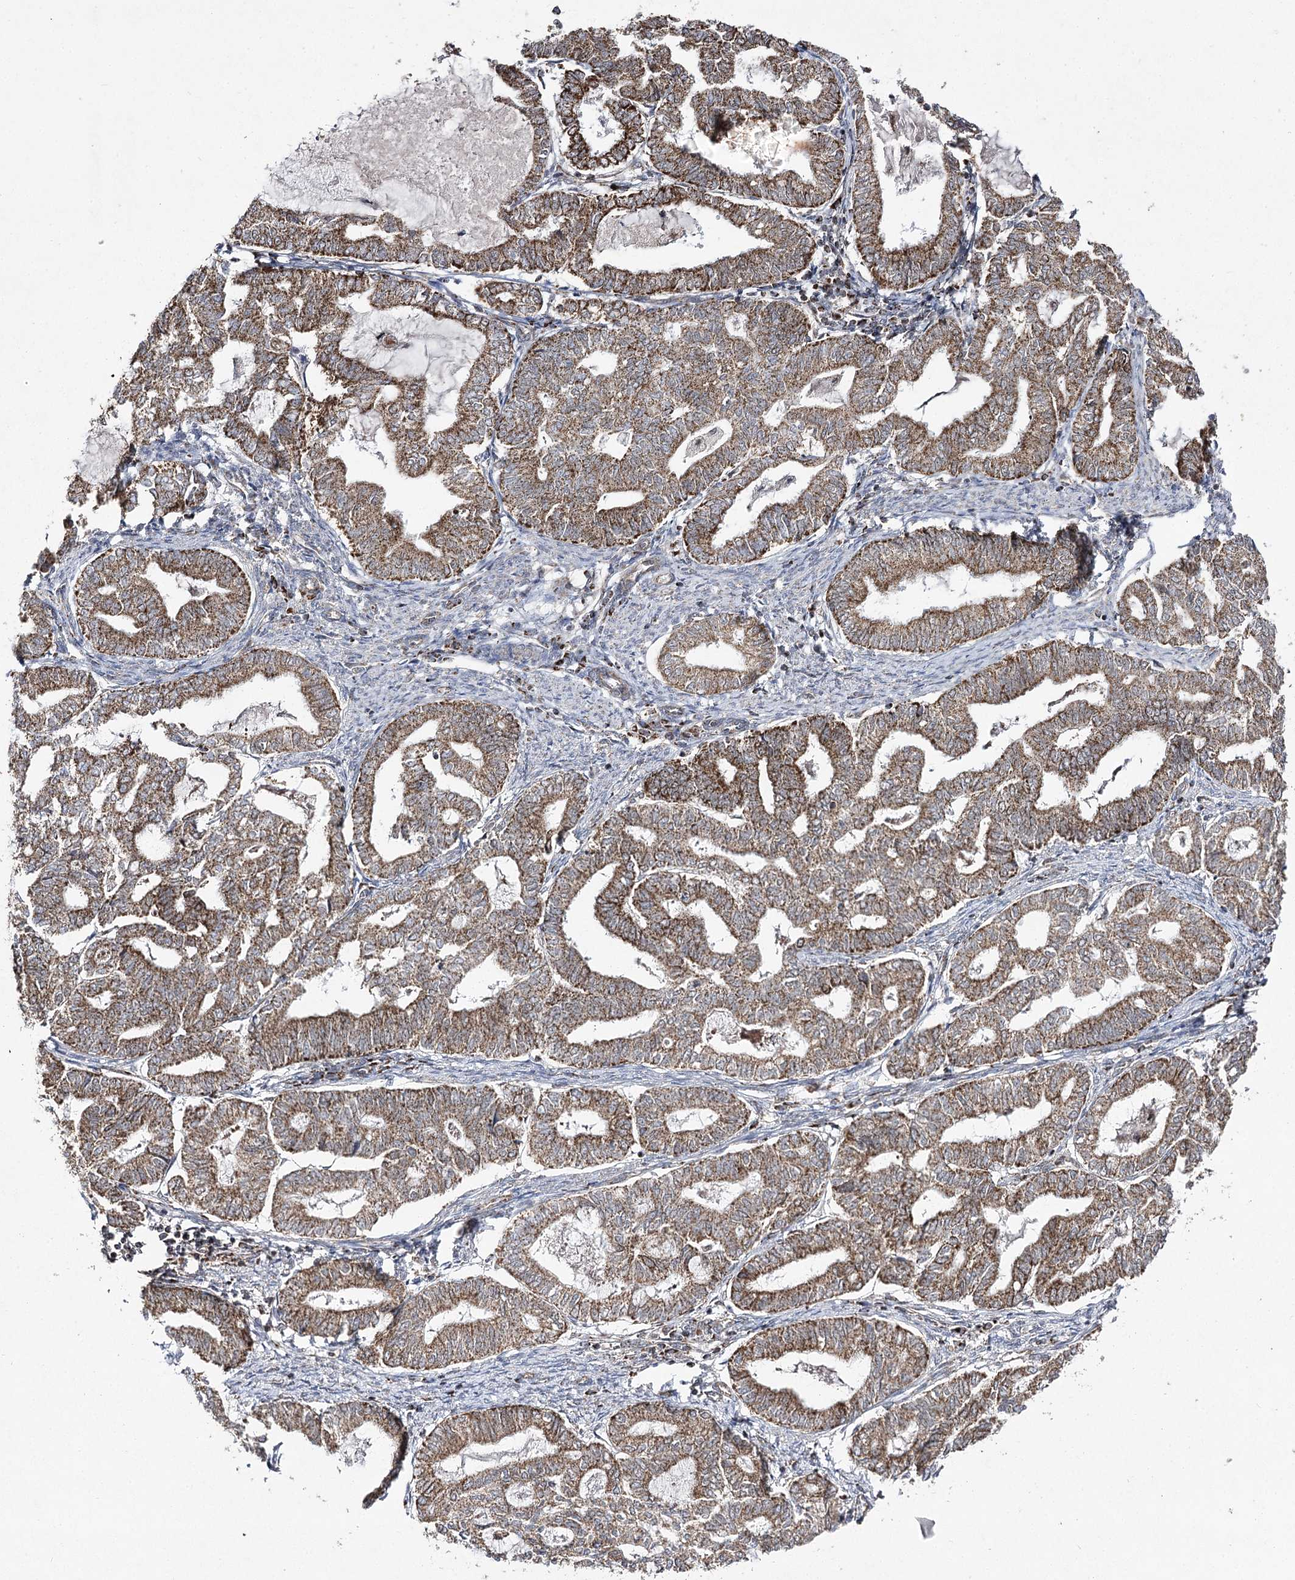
{"staining": {"intensity": "strong", "quantity": ">75%", "location": "cytoplasmic/membranous"}, "tissue": "endometrial cancer", "cell_type": "Tumor cells", "image_type": "cancer", "snomed": [{"axis": "morphology", "description": "Adenocarcinoma, NOS"}, {"axis": "topography", "description": "Endometrium"}], "caption": "Brown immunohistochemical staining in human adenocarcinoma (endometrial) demonstrates strong cytoplasmic/membranous positivity in approximately >75% of tumor cells.", "gene": "SLC4A1AP", "patient": {"sex": "female", "age": 79}}